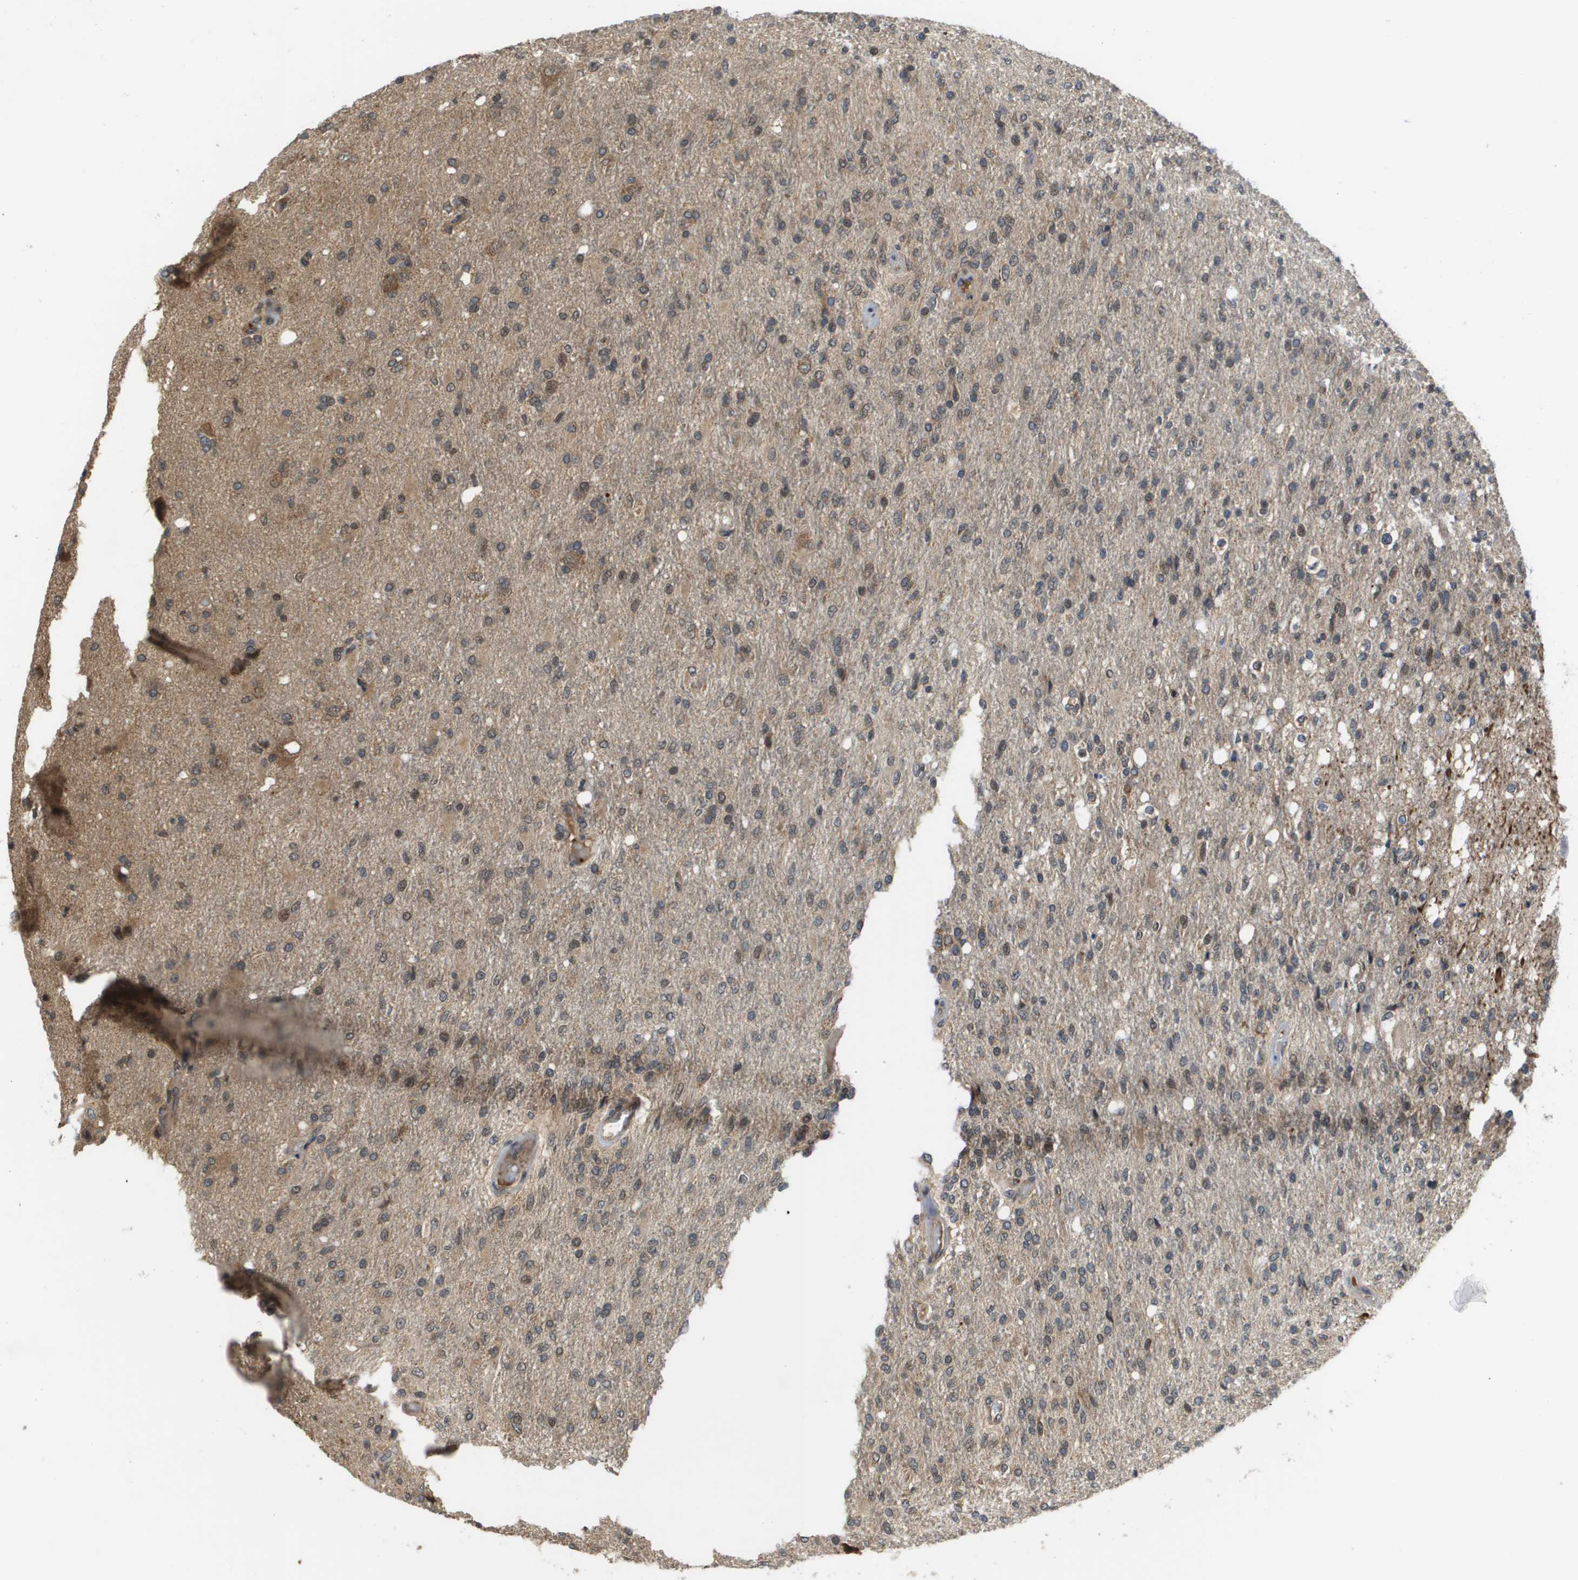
{"staining": {"intensity": "weak", "quantity": "<25%", "location": "cytoplasmic/membranous"}, "tissue": "glioma", "cell_type": "Tumor cells", "image_type": "cancer", "snomed": [{"axis": "morphology", "description": "Normal tissue, NOS"}, {"axis": "morphology", "description": "Glioma, malignant, High grade"}, {"axis": "topography", "description": "Cerebral cortex"}], "caption": "Immunohistochemical staining of human glioma demonstrates no significant staining in tumor cells.", "gene": "RBM38", "patient": {"sex": "male", "age": 77}}